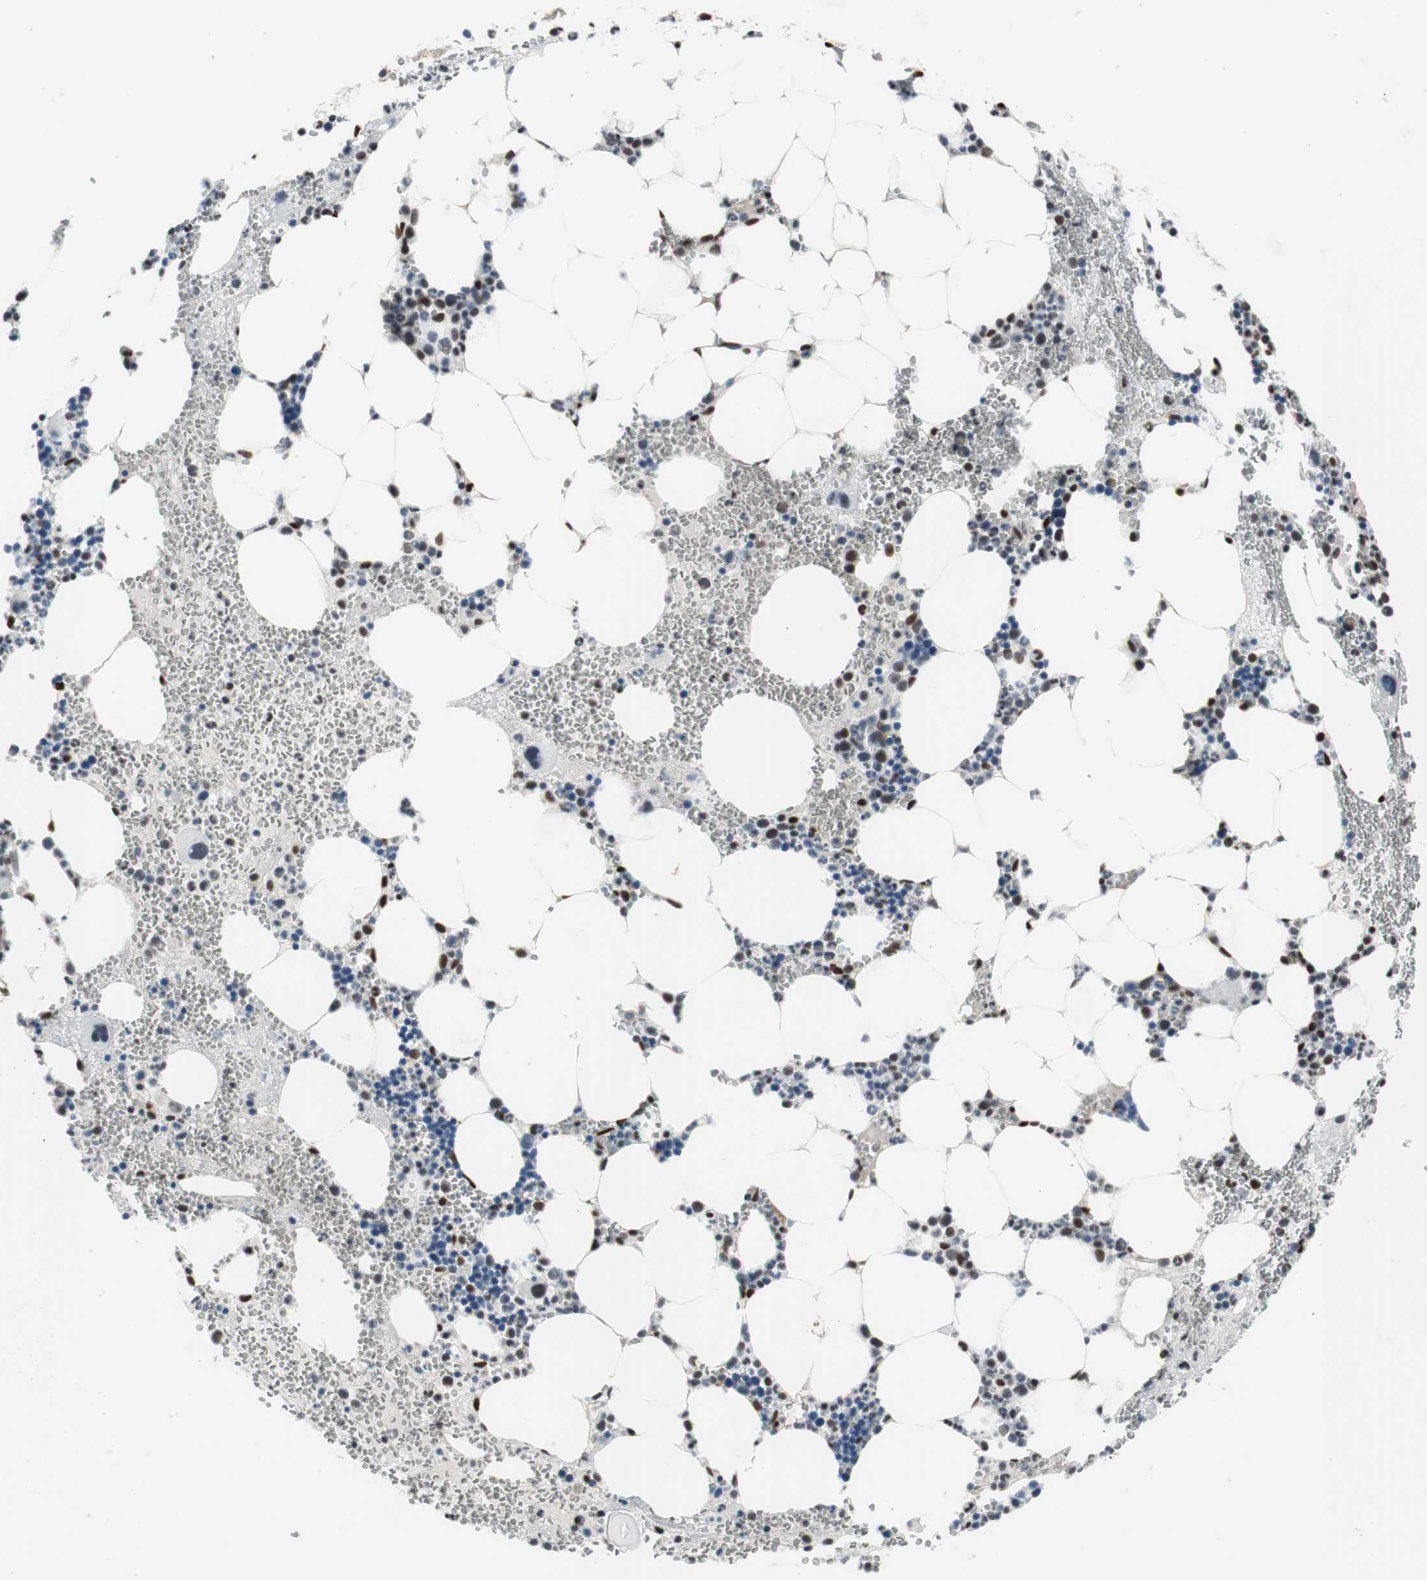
{"staining": {"intensity": "moderate", "quantity": "<25%", "location": "nuclear"}, "tissue": "bone marrow", "cell_type": "Hematopoietic cells", "image_type": "normal", "snomed": [{"axis": "morphology", "description": "Normal tissue, NOS"}, {"axis": "morphology", "description": "Inflammation, NOS"}, {"axis": "topography", "description": "Bone marrow"}], "caption": "Immunohistochemistry (IHC) histopathology image of benign bone marrow stained for a protein (brown), which shows low levels of moderate nuclear expression in approximately <25% of hematopoietic cells.", "gene": "PML", "patient": {"sex": "female", "age": 76}}